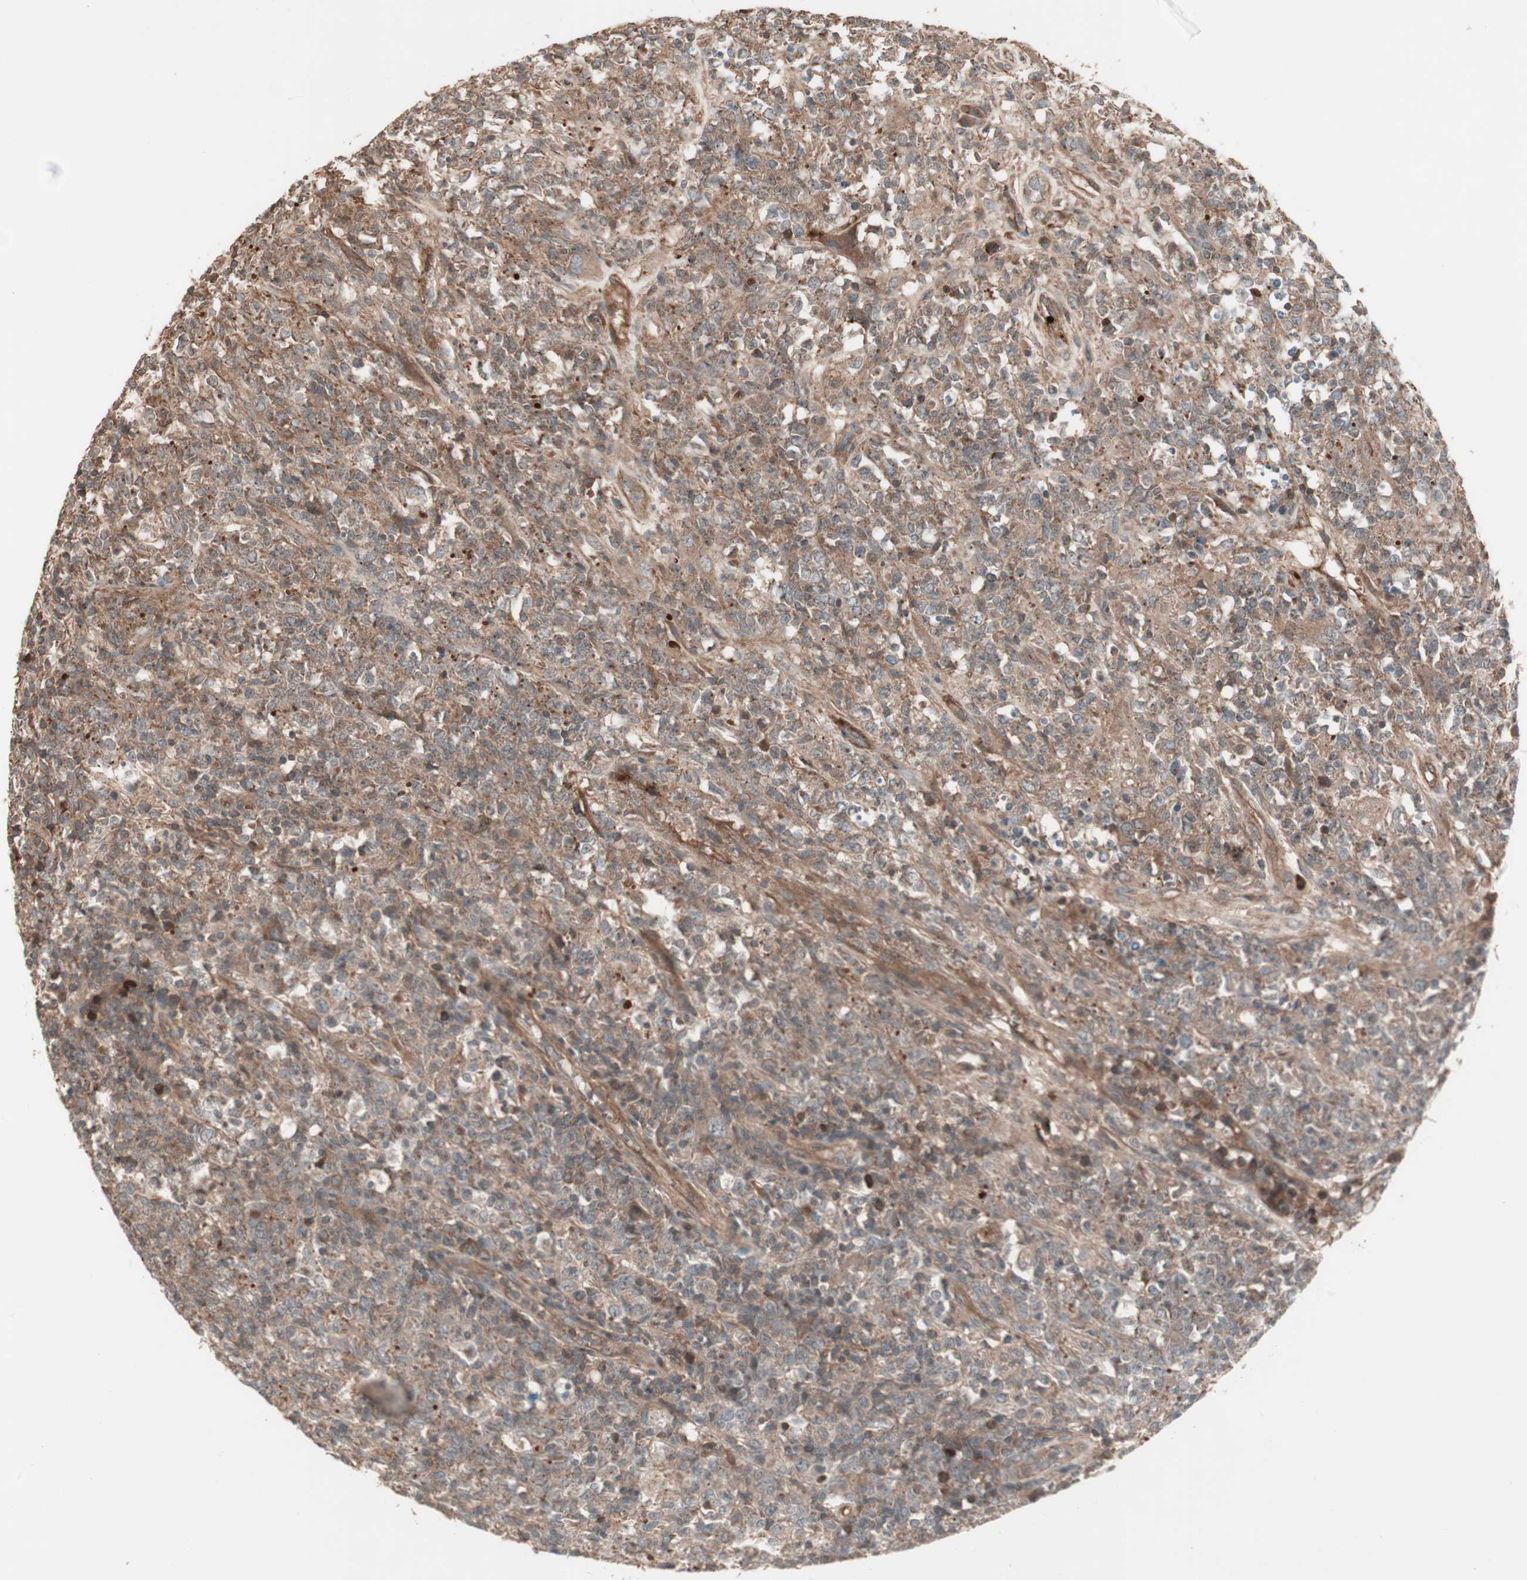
{"staining": {"intensity": "moderate", "quantity": ">75%", "location": "cytoplasmic/membranous"}, "tissue": "lymphoma", "cell_type": "Tumor cells", "image_type": "cancer", "snomed": [{"axis": "morphology", "description": "Malignant lymphoma, non-Hodgkin's type, High grade"}, {"axis": "topography", "description": "Lymph node"}], "caption": "Lymphoma stained with DAB immunohistochemistry (IHC) displays medium levels of moderate cytoplasmic/membranous positivity in approximately >75% of tumor cells.", "gene": "TFPI", "patient": {"sex": "female", "age": 84}}